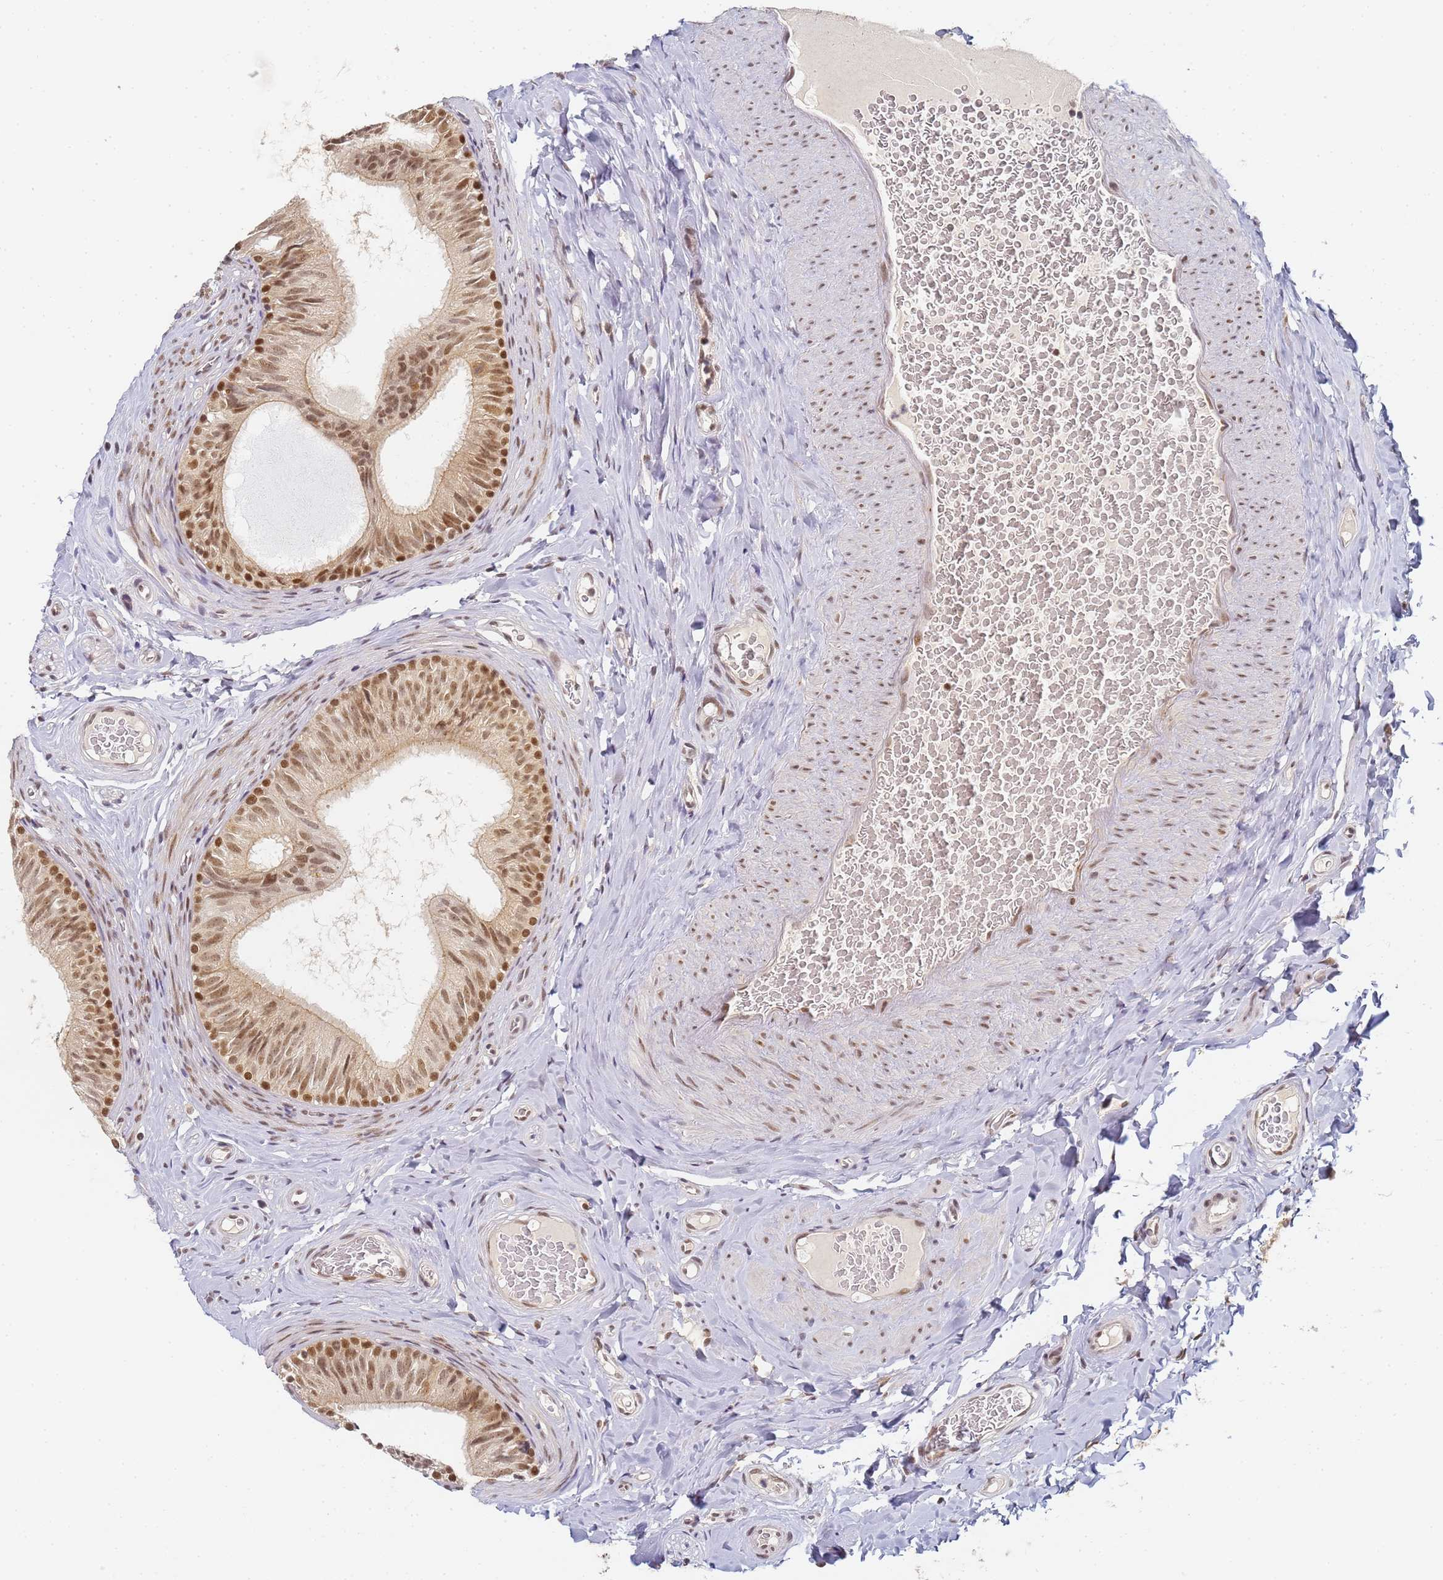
{"staining": {"intensity": "moderate", "quantity": ">75%", "location": "nuclear"}, "tissue": "epididymis", "cell_type": "Glandular cells", "image_type": "normal", "snomed": [{"axis": "morphology", "description": "Normal tissue, NOS"}, {"axis": "topography", "description": "Epididymis"}], "caption": "Immunohistochemistry (IHC) photomicrograph of unremarkable epididymis: epididymis stained using immunohistochemistry (IHC) reveals medium levels of moderate protein expression localized specifically in the nuclear of glandular cells, appearing as a nuclear brown color.", "gene": "HMCES", "patient": {"sex": "male", "age": 34}}